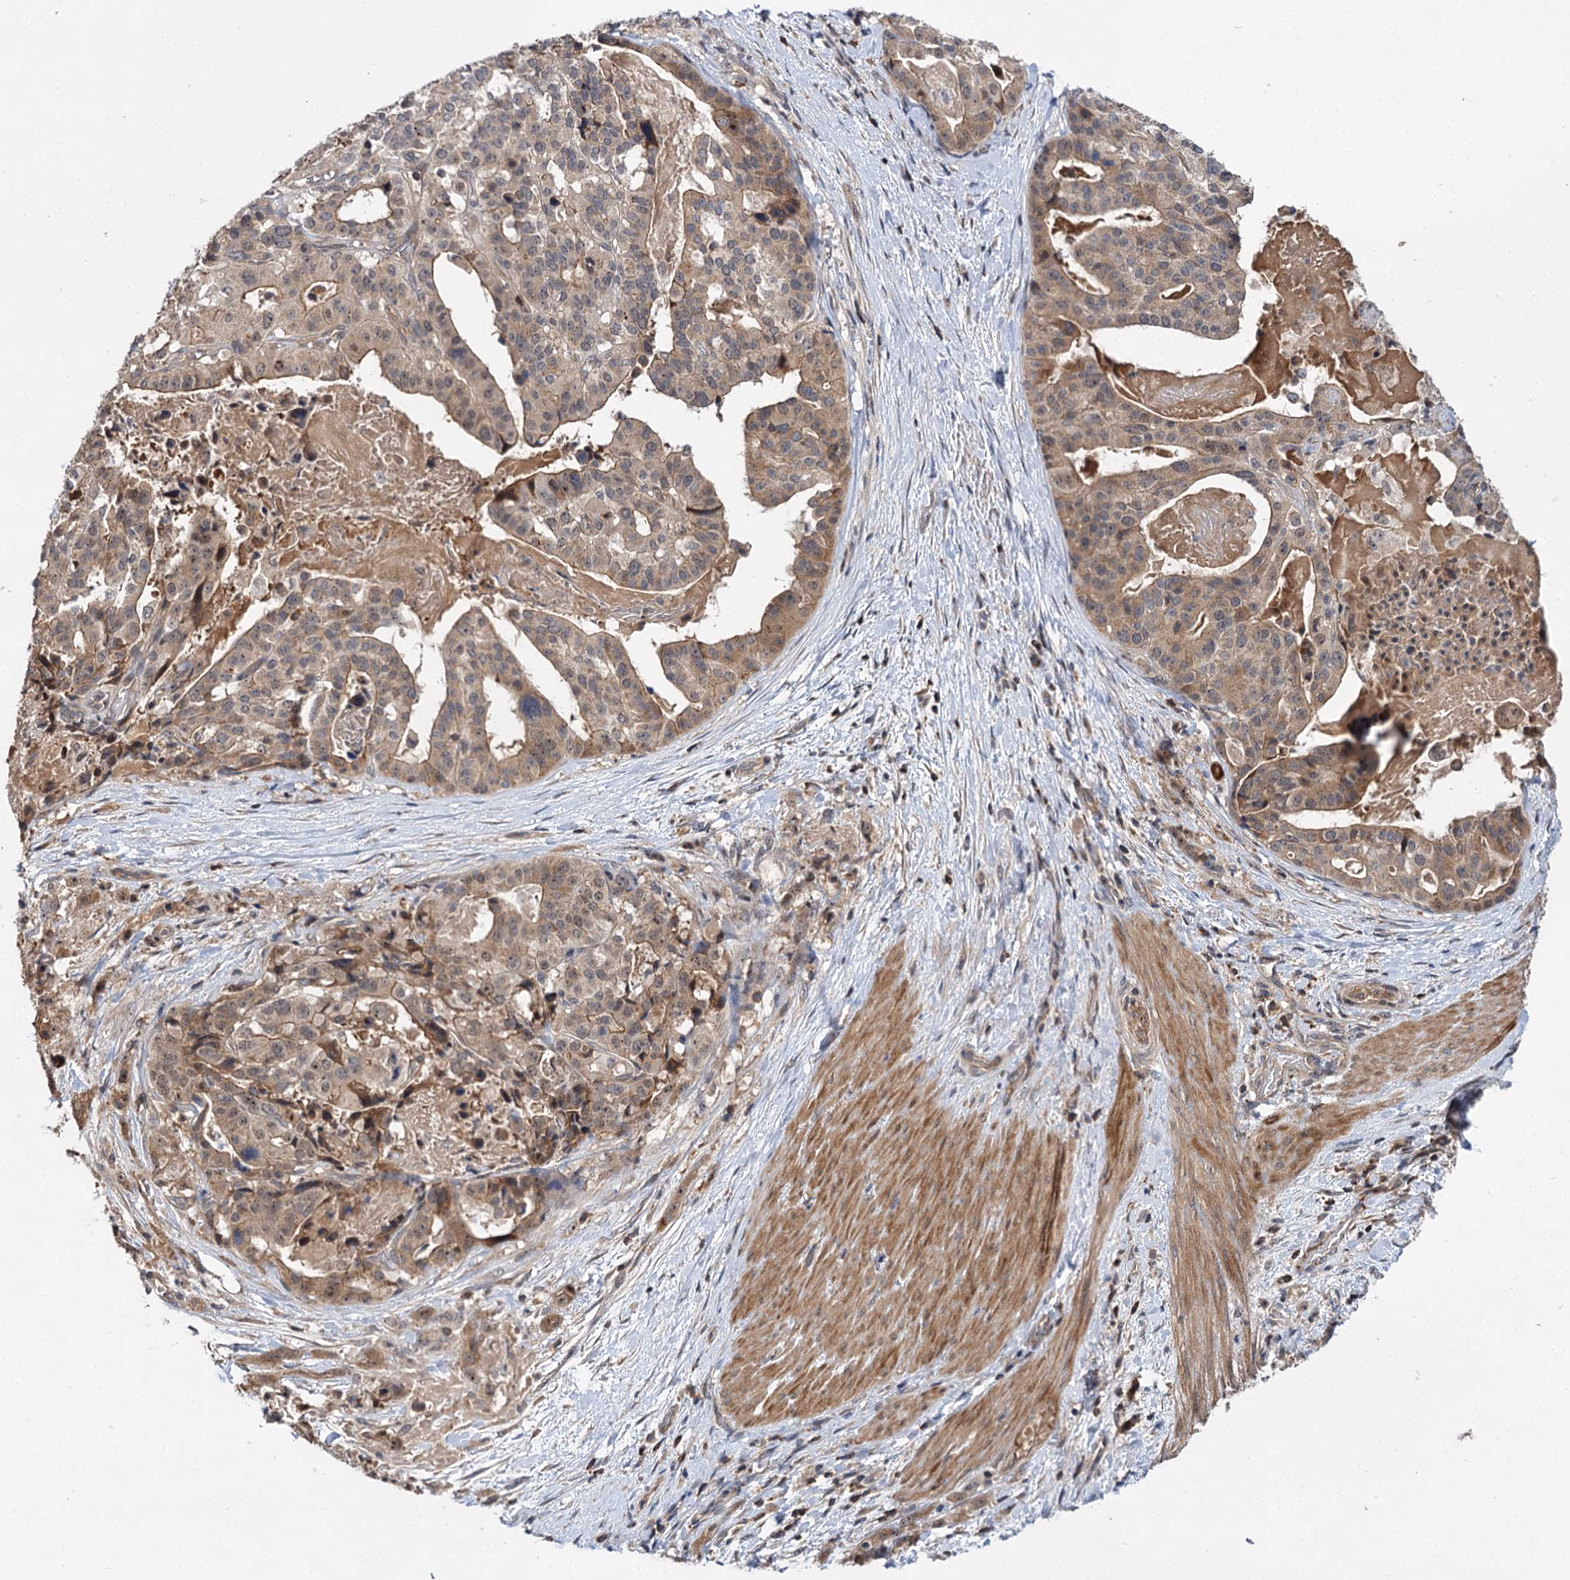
{"staining": {"intensity": "moderate", "quantity": "25%-75%", "location": "cytoplasmic/membranous,nuclear"}, "tissue": "stomach cancer", "cell_type": "Tumor cells", "image_type": "cancer", "snomed": [{"axis": "morphology", "description": "Adenocarcinoma, NOS"}, {"axis": "topography", "description": "Stomach"}], "caption": "A brown stain shows moderate cytoplasmic/membranous and nuclear staining of a protein in human stomach adenocarcinoma tumor cells. (DAB = brown stain, brightfield microscopy at high magnification).", "gene": "ABLIM1", "patient": {"sex": "male", "age": 48}}